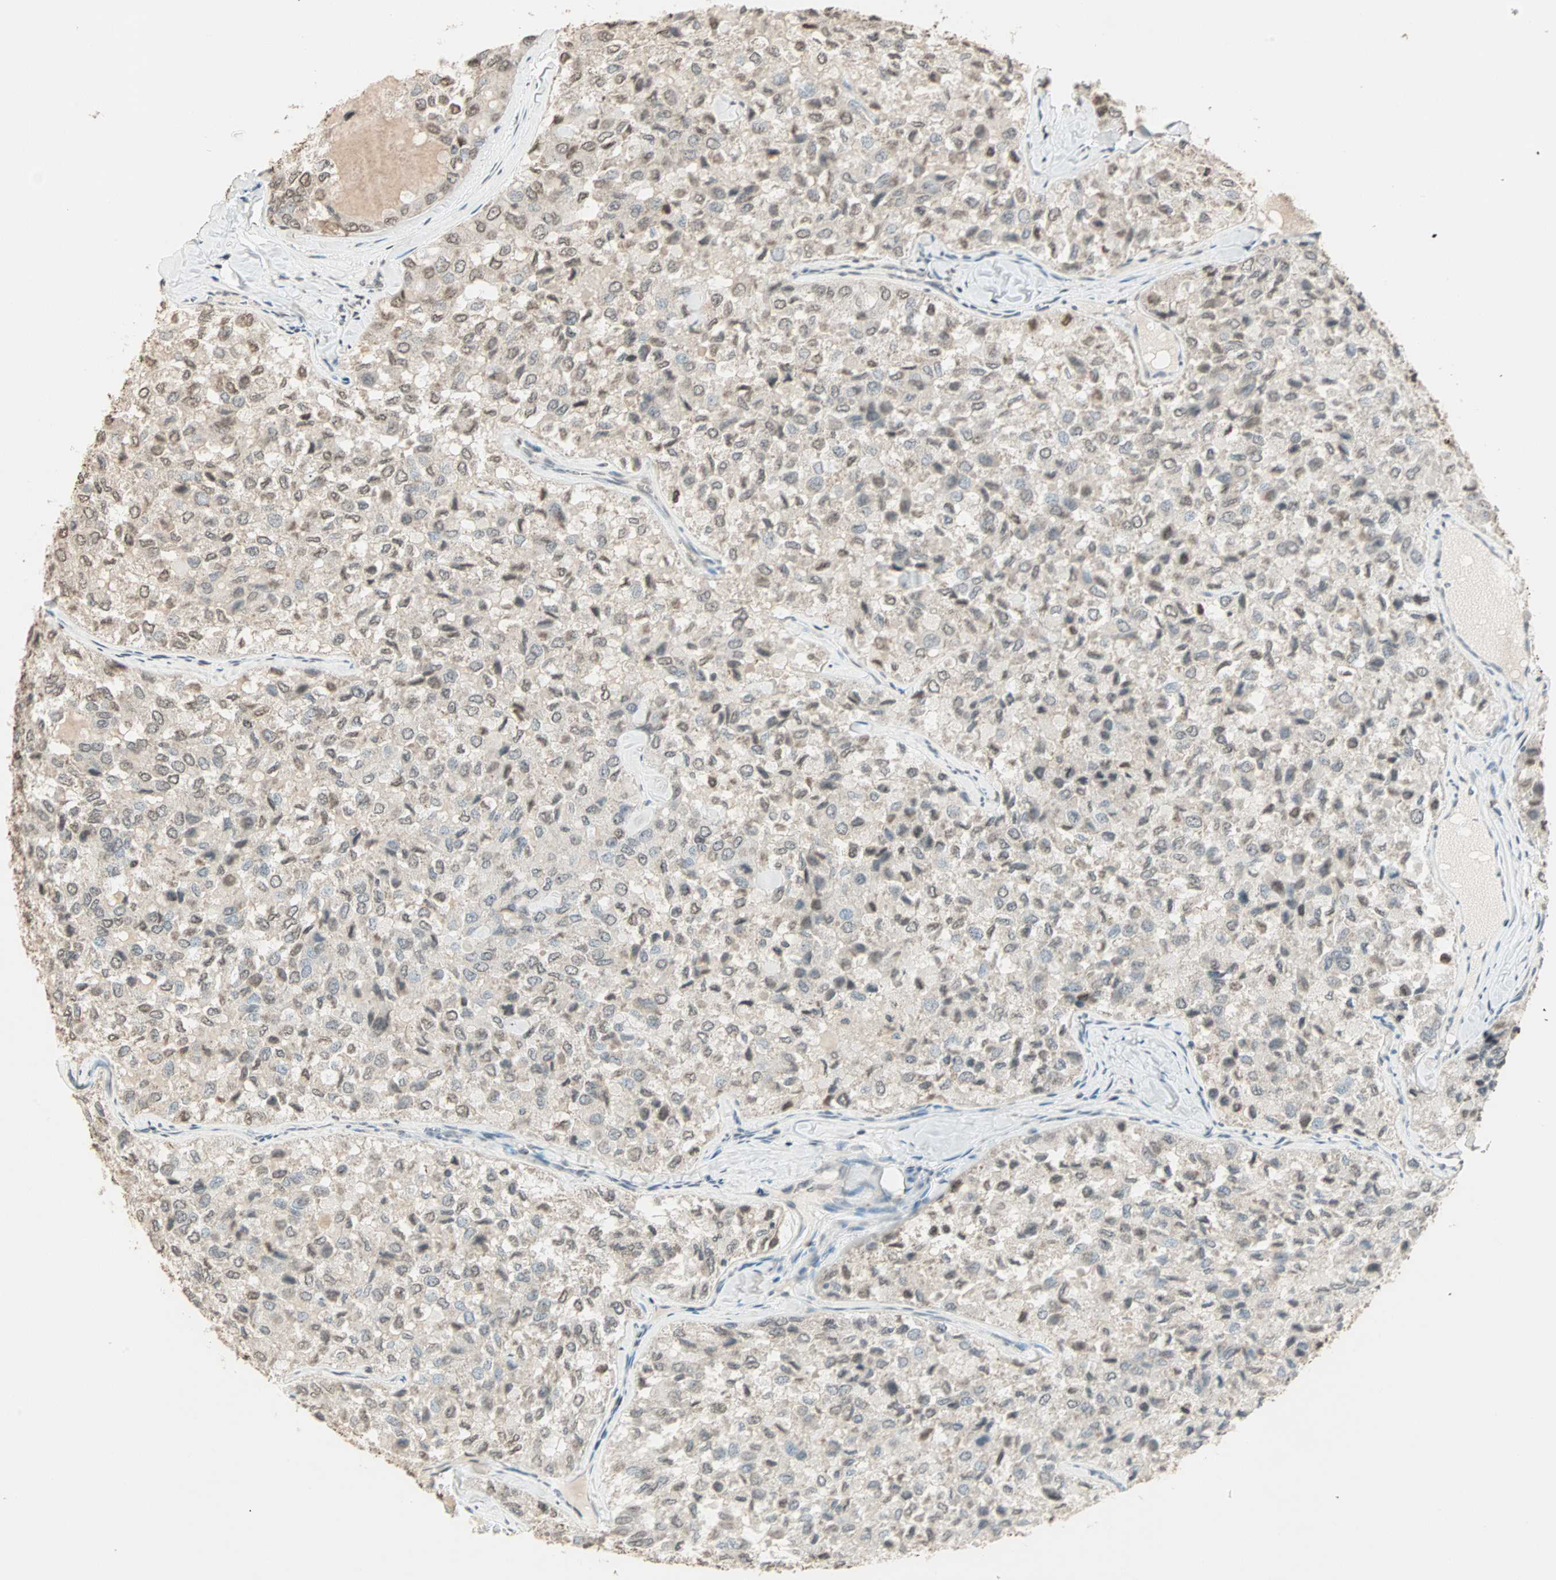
{"staining": {"intensity": "weak", "quantity": "25%-75%", "location": "cytoplasmic/membranous,nuclear"}, "tissue": "thyroid cancer", "cell_type": "Tumor cells", "image_type": "cancer", "snomed": [{"axis": "morphology", "description": "Follicular adenoma carcinoma, NOS"}, {"axis": "topography", "description": "Thyroid gland"}], "caption": "An IHC image of tumor tissue is shown. Protein staining in brown labels weak cytoplasmic/membranous and nuclear positivity in thyroid cancer within tumor cells.", "gene": "PRELID1", "patient": {"sex": "male", "age": 75}}